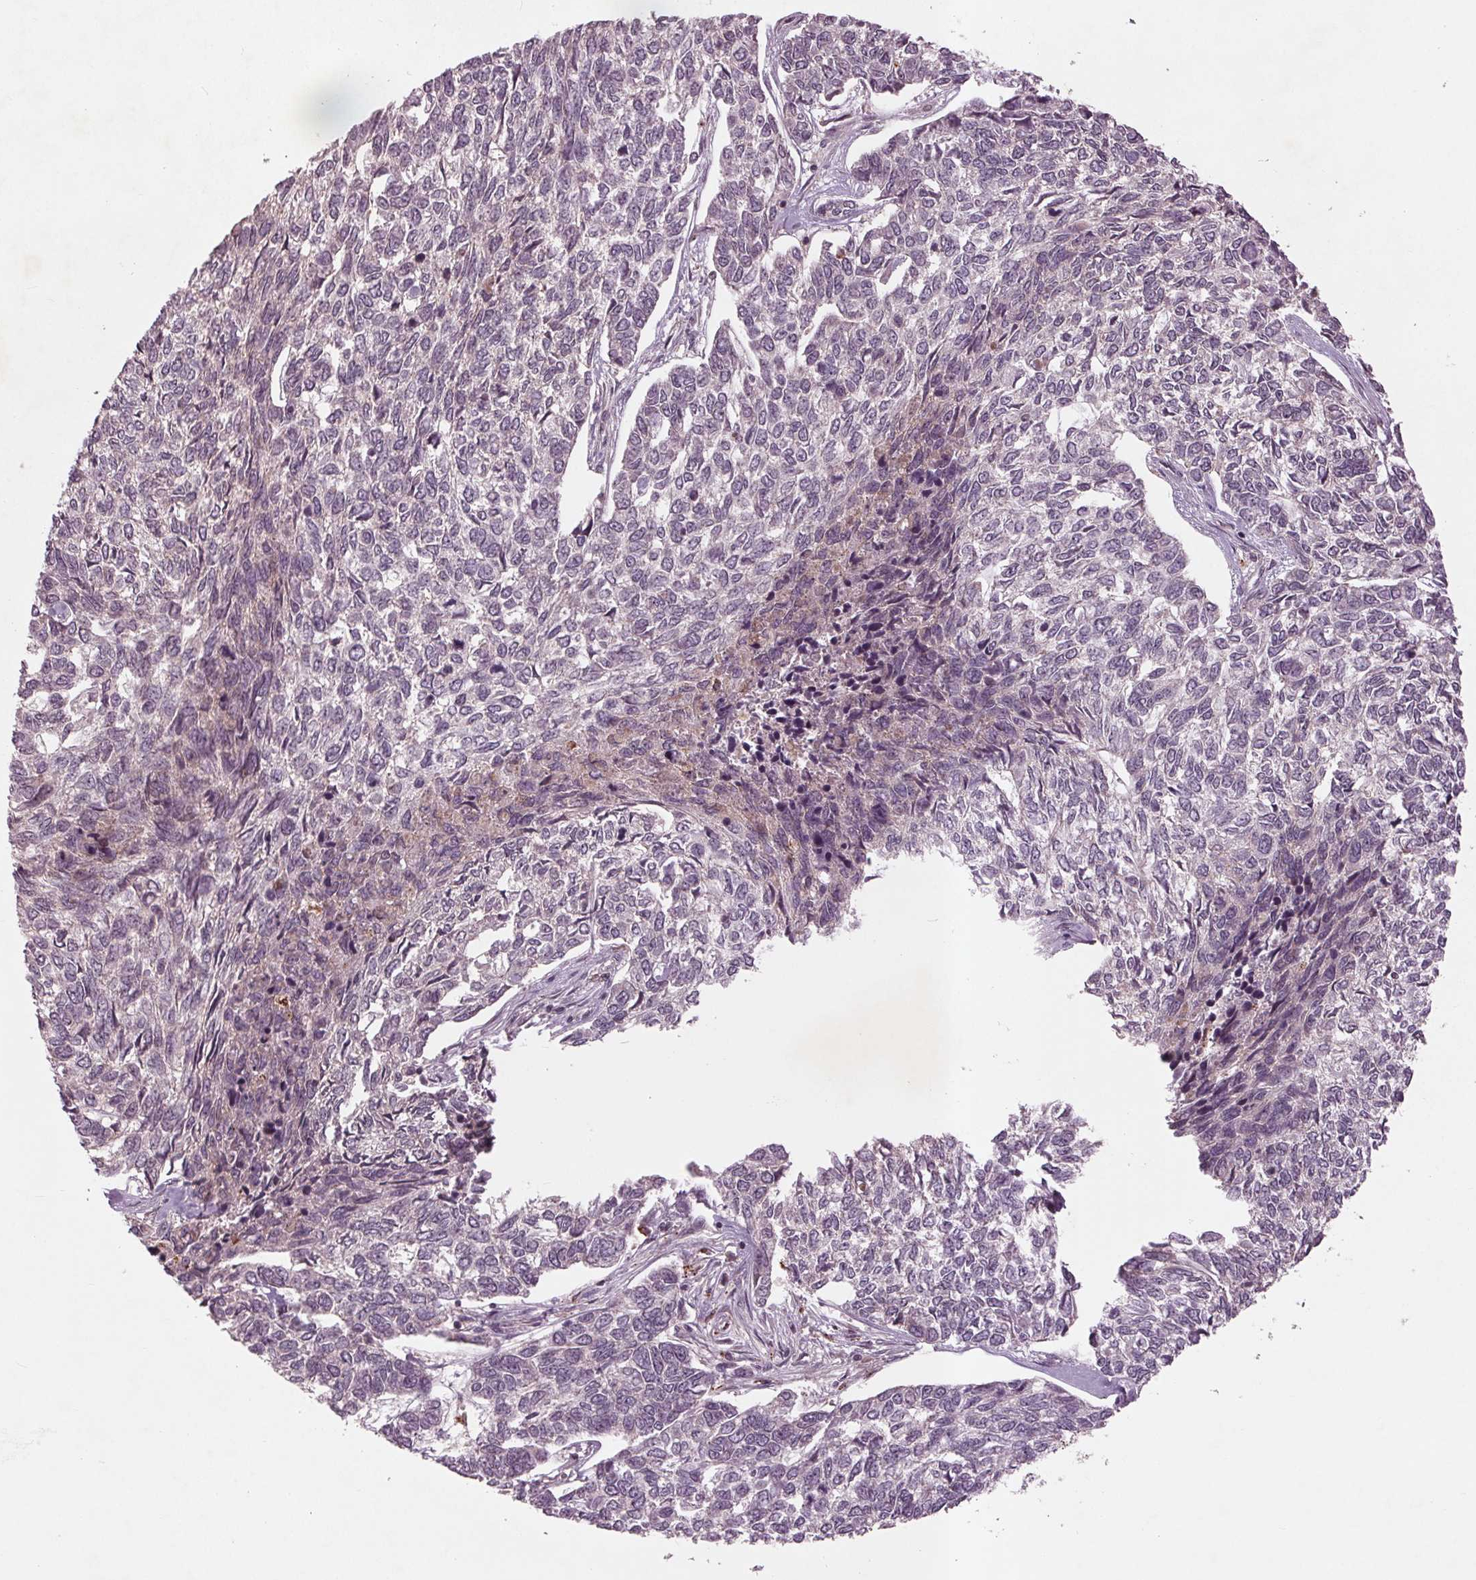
{"staining": {"intensity": "negative", "quantity": "none", "location": "none"}, "tissue": "skin cancer", "cell_type": "Tumor cells", "image_type": "cancer", "snomed": [{"axis": "morphology", "description": "Basal cell carcinoma"}, {"axis": "topography", "description": "Skin"}], "caption": "This photomicrograph is of skin basal cell carcinoma stained with IHC to label a protein in brown with the nuclei are counter-stained blue. There is no positivity in tumor cells. (Stains: DAB (3,3'-diaminobenzidine) immunohistochemistry (IHC) with hematoxylin counter stain, Microscopy: brightfield microscopy at high magnification).", "gene": "CDKL4", "patient": {"sex": "female", "age": 65}}